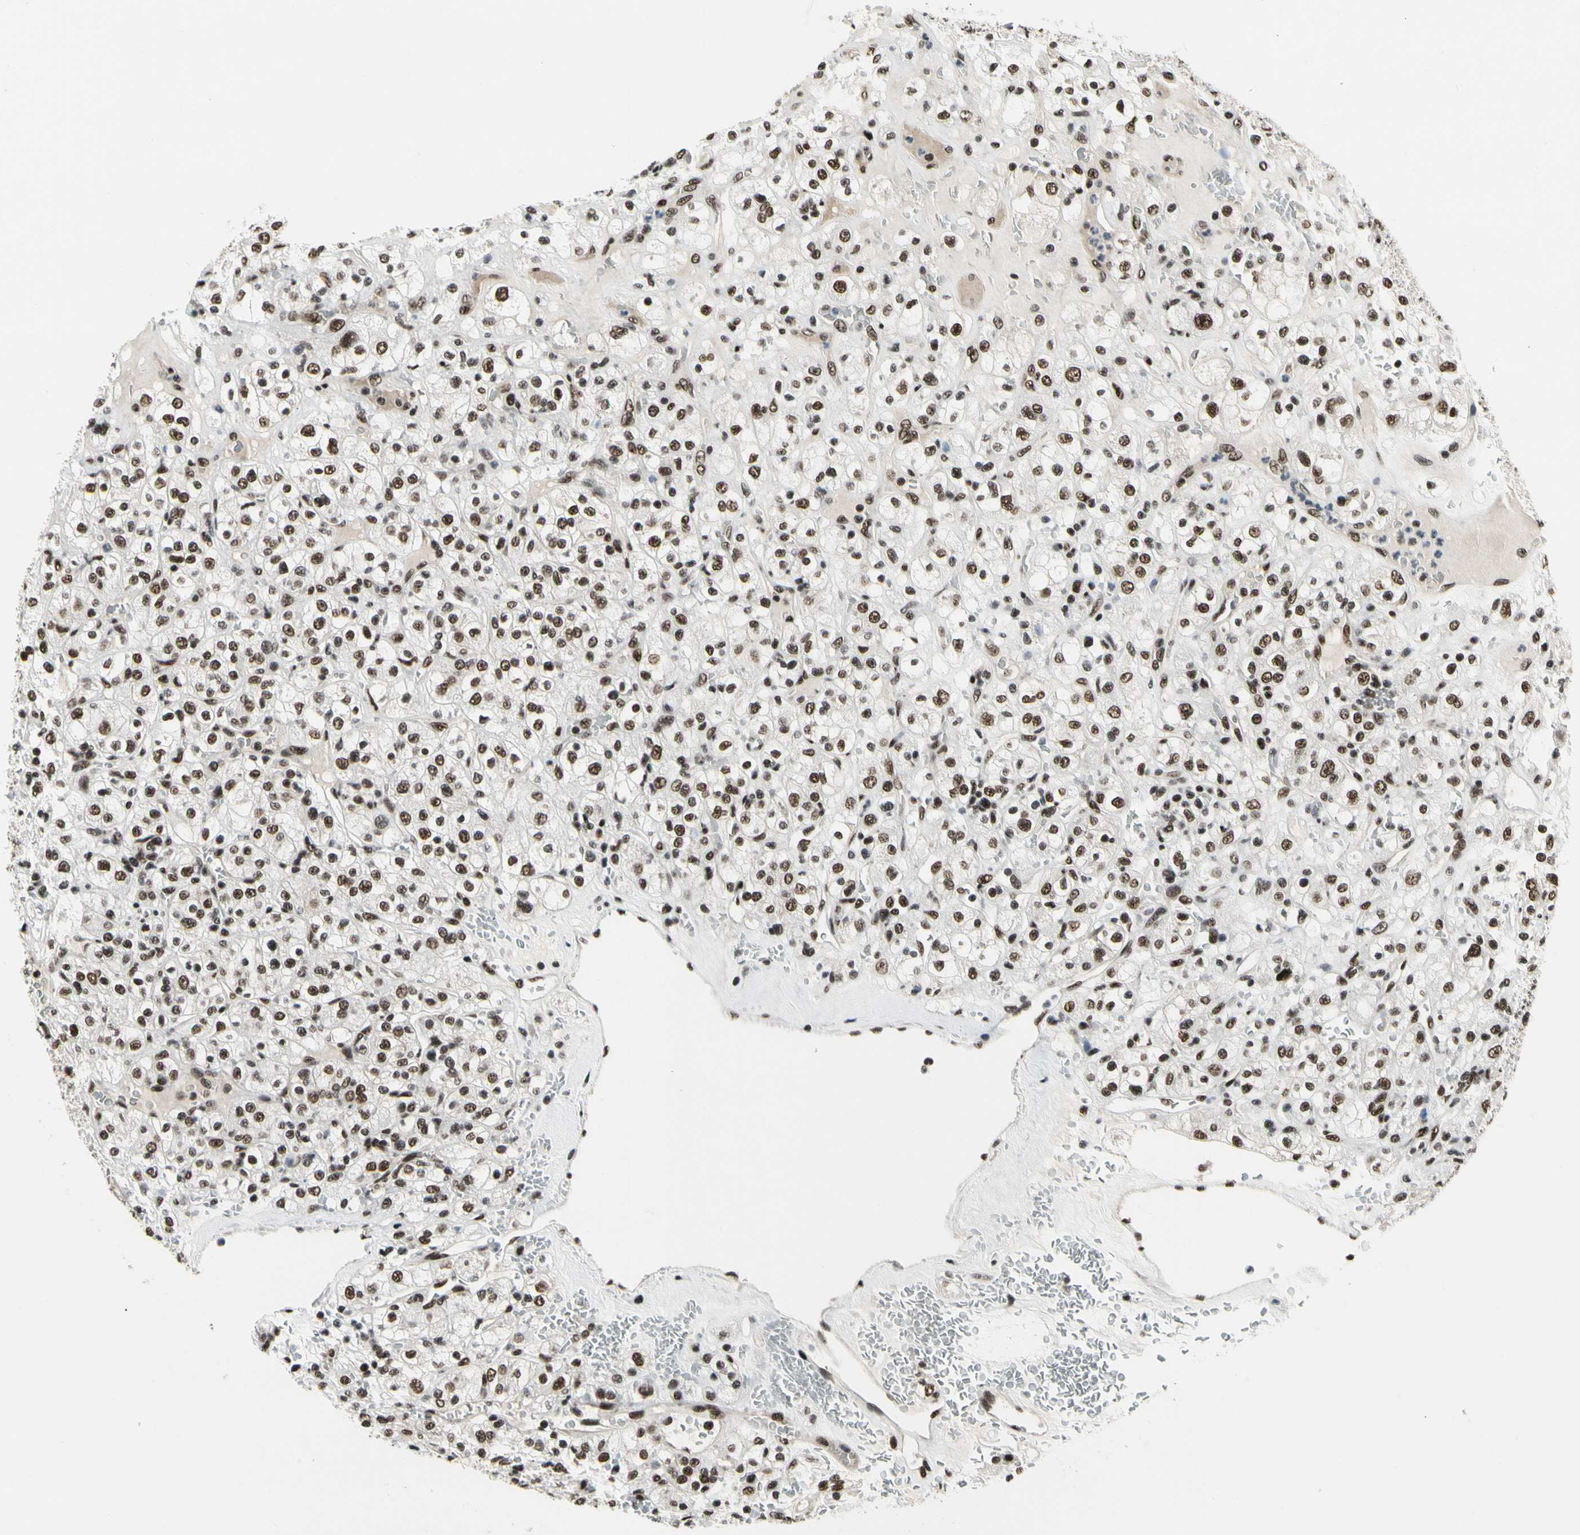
{"staining": {"intensity": "moderate", "quantity": ">75%", "location": "nuclear"}, "tissue": "renal cancer", "cell_type": "Tumor cells", "image_type": "cancer", "snomed": [{"axis": "morphology", "description": "Normal tissue, NOS"}, {"axis": "morphology", "description": "Adenocarcinoma, NOS"}, {"axis": "topography", "description": "Kidney"}], "caption": "Immunohistochemistry photomicrograph of neoplastic tissue: adenocarcinoma (renal) stained using immunohistochemistry (IHC) exhibits medium levels of moderate protein expression localized specifically in the nuclear of tumor cells, appearing as a nuclear brown color.", "gene": "SRSF11", "patient": {"sex": "female", "age": 72}}